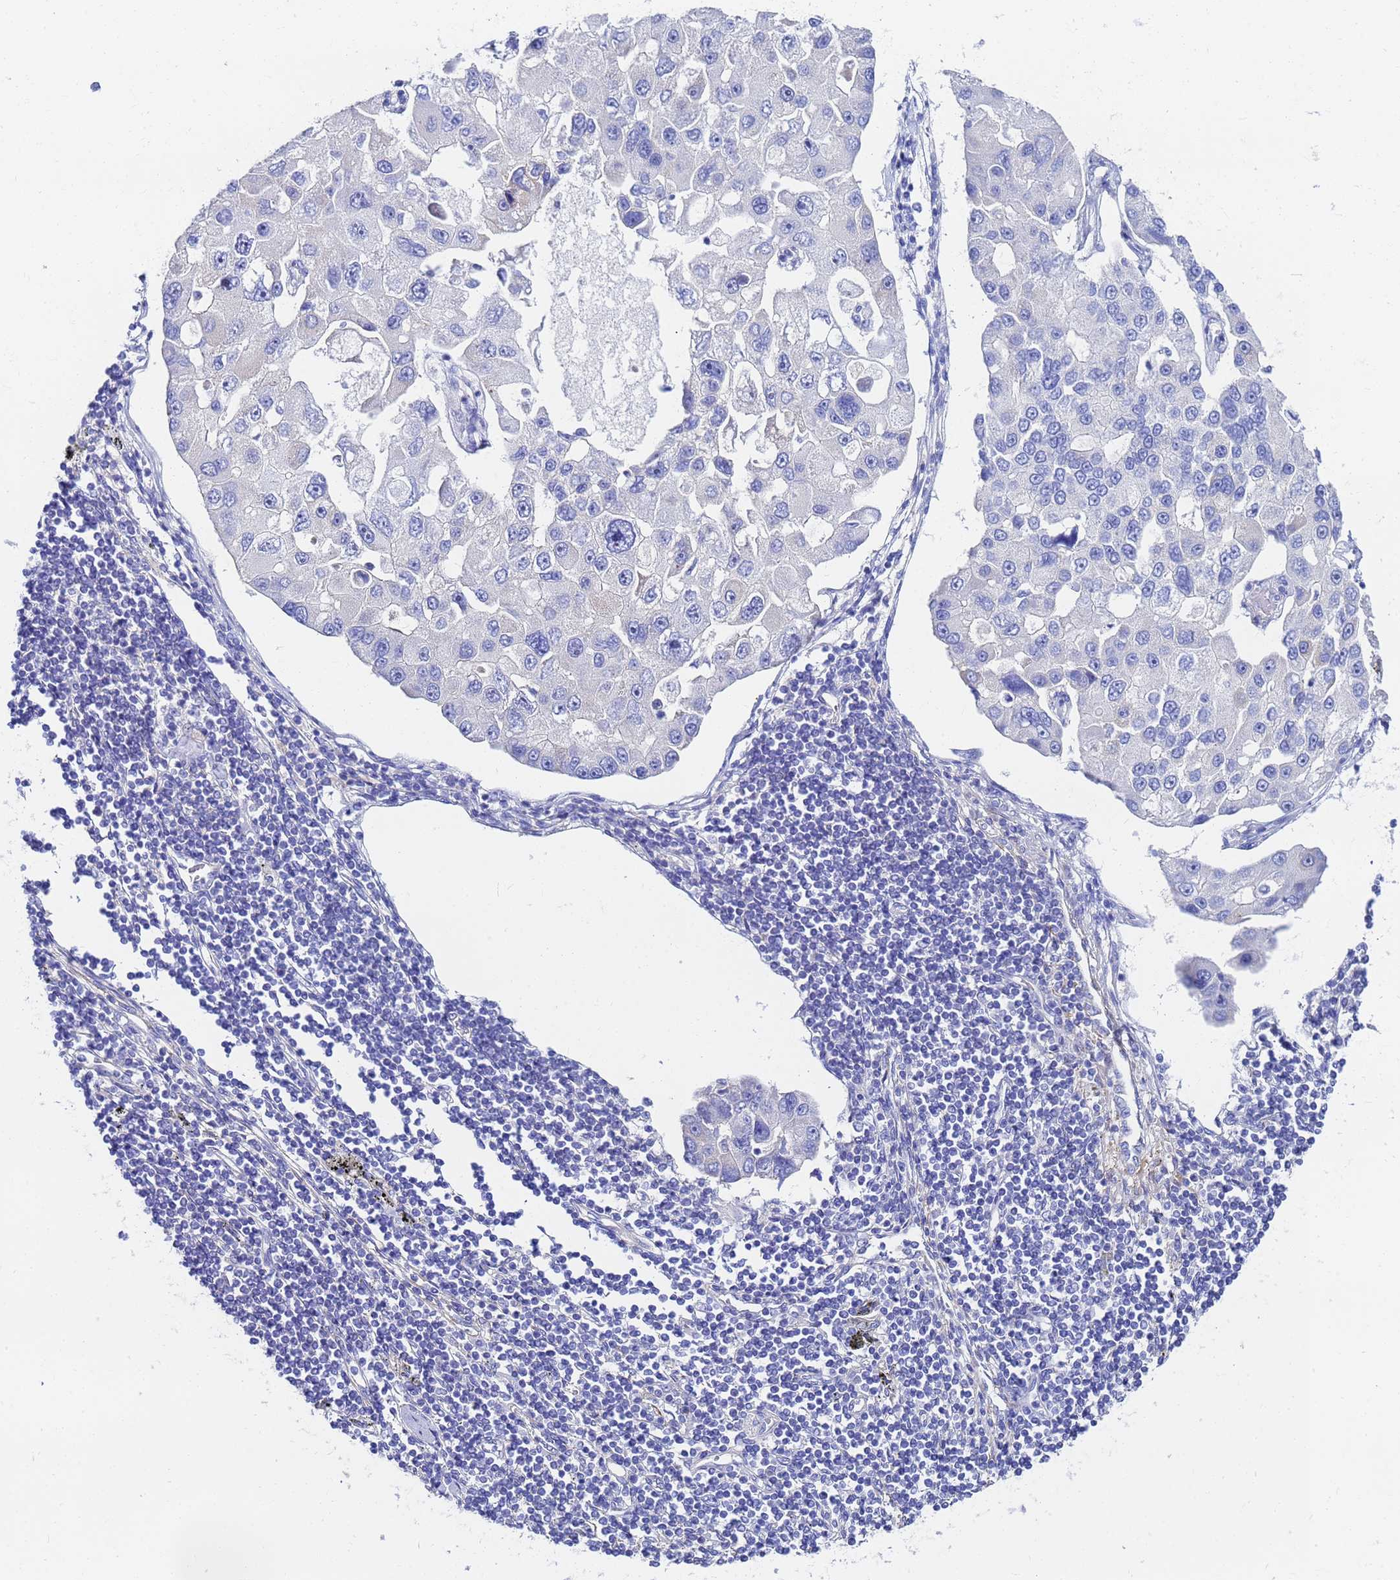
{"staining": {"intensity": "negative", "quantity": "none", "location": "none"}, "tissue": "lung cancer", "cell_type": "Tumor cells", "image_type": "cancer", "snomed": [{"axis": "morphology", "description": "Adenocarcinoma, NOS"}, {"axis": "topography", "description": "Lung"}], "caption": "Protein analysis of lung cancer (adenocarcinoma) demonstrates no significant expression in tumor cells.", "gene": "RAB39B", "patient": {"sex": "female", "age": 54}}